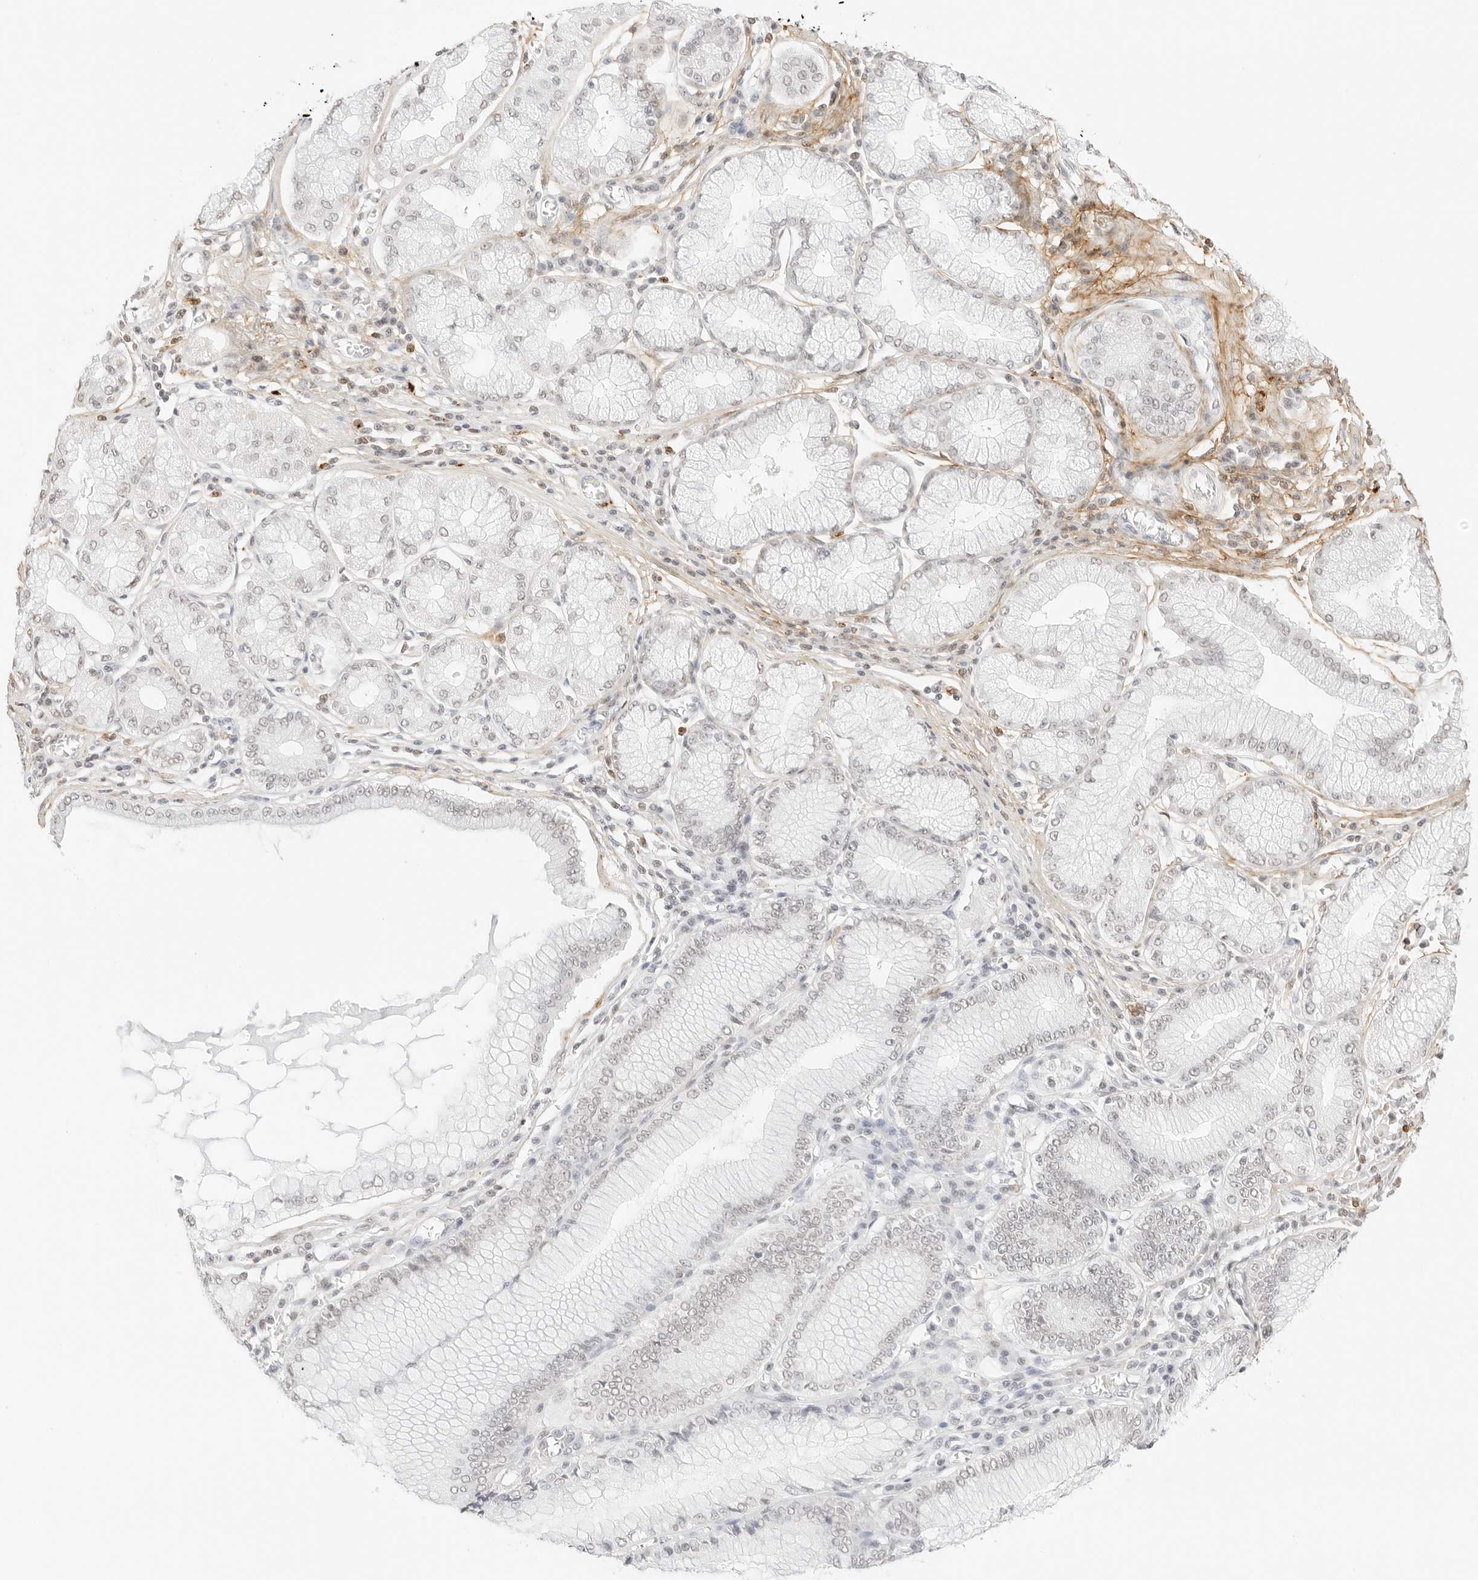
{"staining": {"intensity": "weak", "quantity": "<25%", "location": "nuclear"}, "tissue": "stomach cancer", "cell_type": "Tumor cells", "image_type": "cancer", "snomed": [{"axis": "morphology", "description": "Adenocarcinoma, NOS"}, {"axis": "topography", "description": "Stomach"}], "caption": "Immunohistochemistry (IHC) photomicrograph of neoplastic tissue: human stomach cancer stained with DAB (3,3'-diaminobenzidine) reveals no significant protein expression in tumor cells.", "gene": "FBLN5", "patient": {"sex": "male", "age": 59}}